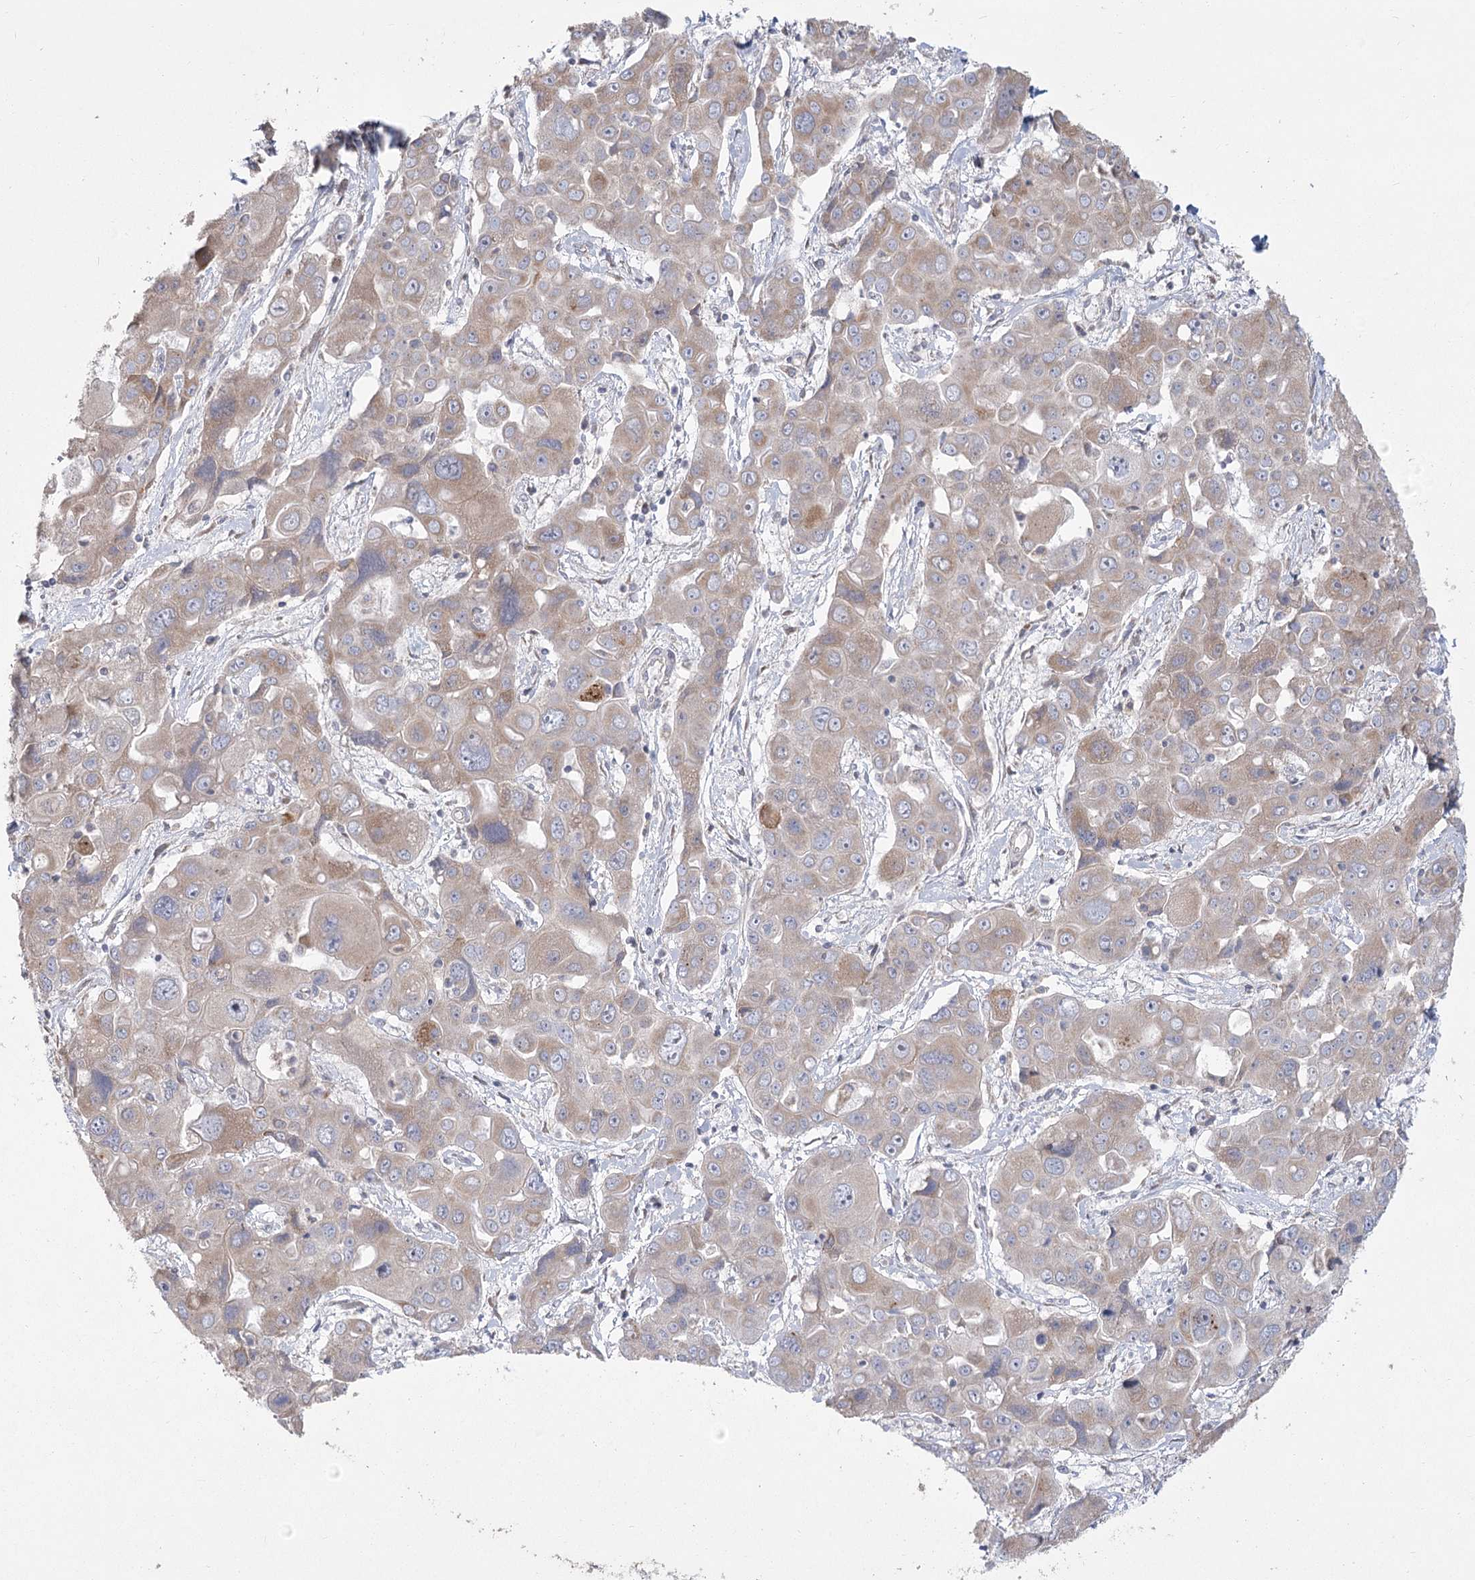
{"staining": {"intensity": "weak", "quantity": "<25%", "location": "cytoplasmic/membranous"}, "tissue": "liver cancer", "cell_type": "Tumor cells", "image_type": "cancer", "snomed": [{"axis": "morphology", "description": "Cholangiocarcinoma"}, {"axis": "topography", "description": "Liver"}], "caption": "Human cholangiocarcinoma (liver) stained for a protein using immunohistochemistry (IHC) demonstrates no positivity in tumor cells.", "gene": "CNTLN", "patient": {"sex": "male", "age": 67}}